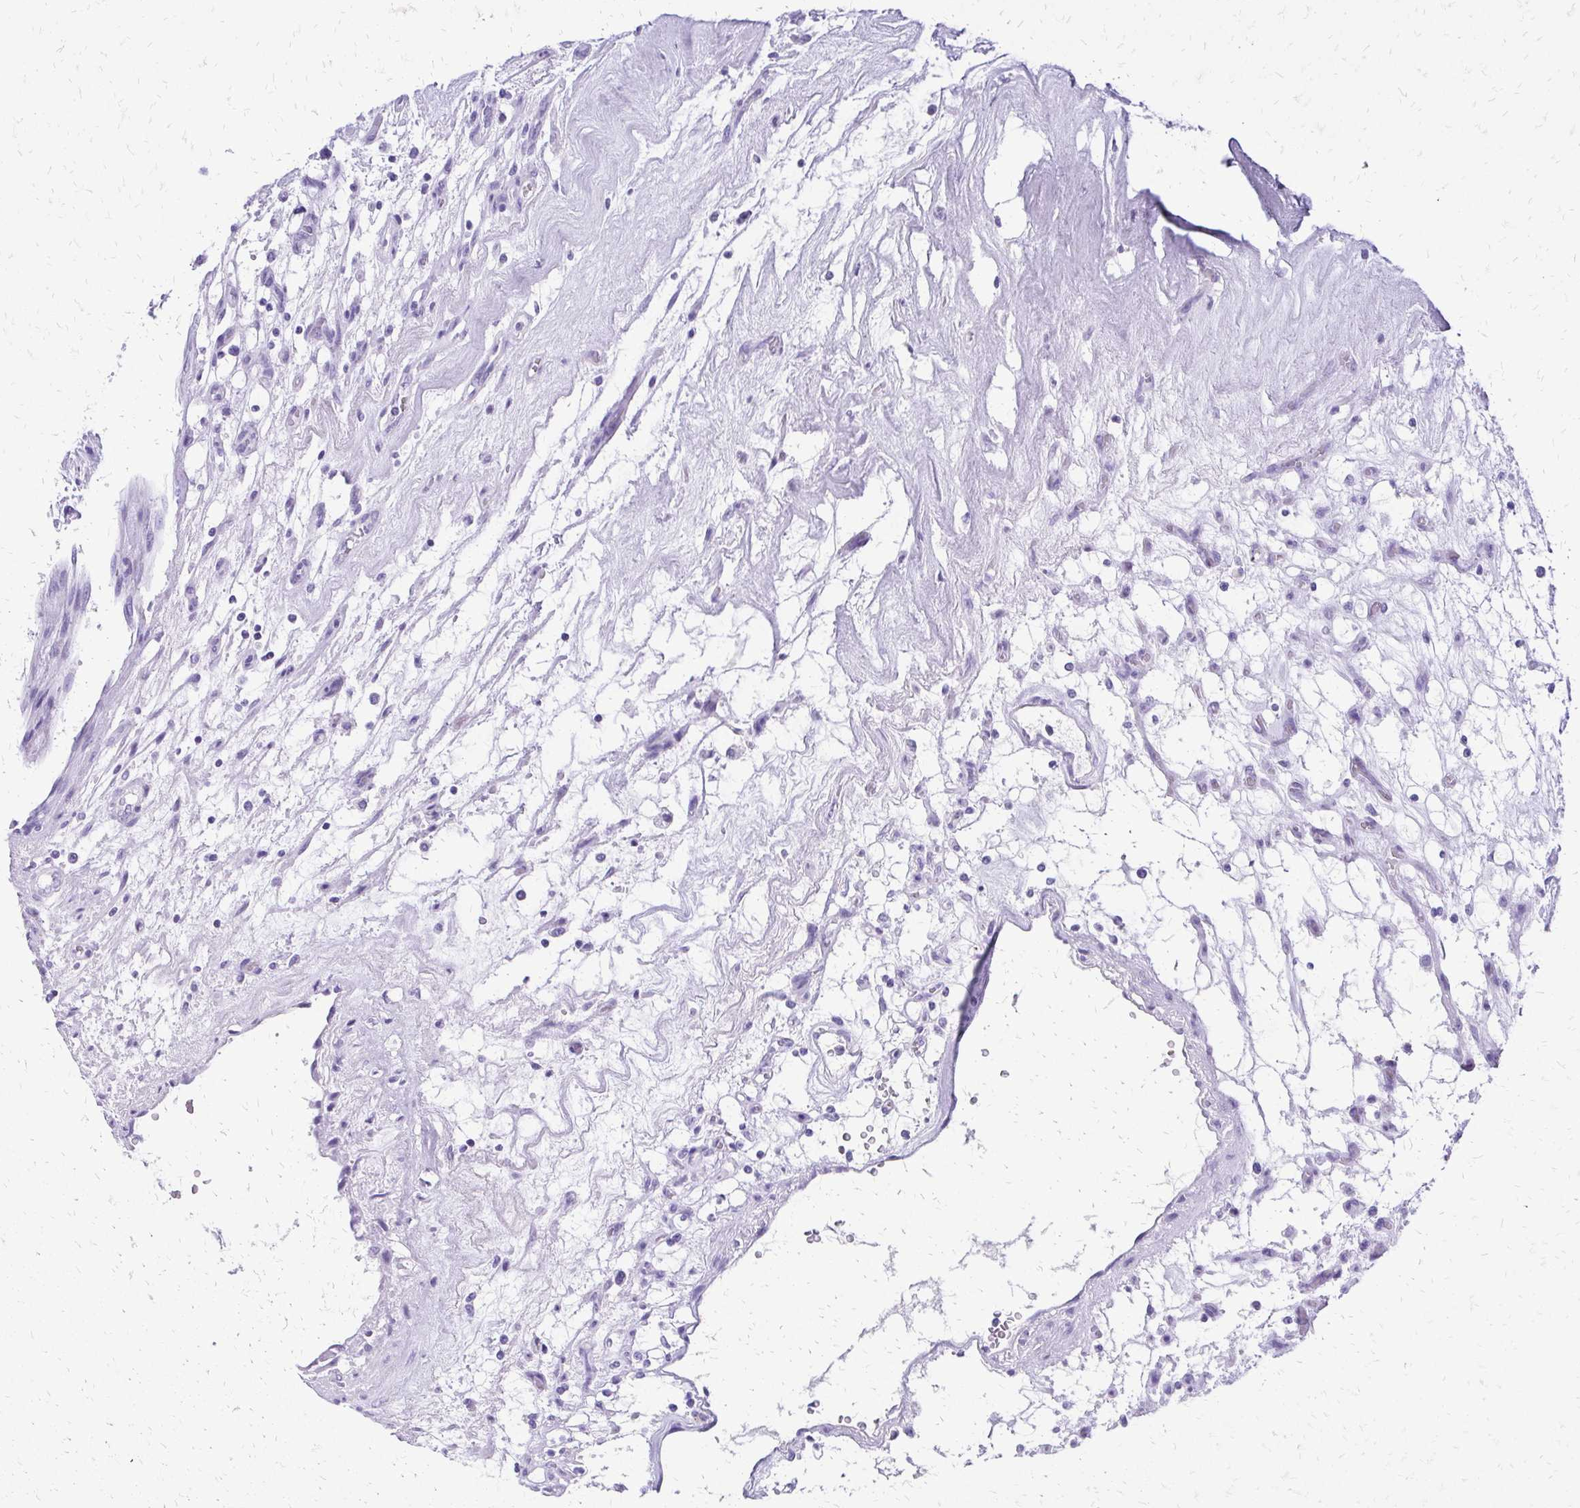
{"staining": {"intensity": "negative", "quantity": "none", "location": "none"}, "tissue": "renal cancer", "cell_type": "Tumor cells", "image_type": "cancer", "snomed": [{"axis": "morphology", "description": "Adenocarcinoma, NOS"}, {"axis": "topography", "description": "Kidney"}], "caption": "Immunohistochemistry (IHC) of human renal adenocarcinoma shows no staining in tumor cells.", "gene": "SLC32A1", "patient": {"sex": "female", "age": 69}}